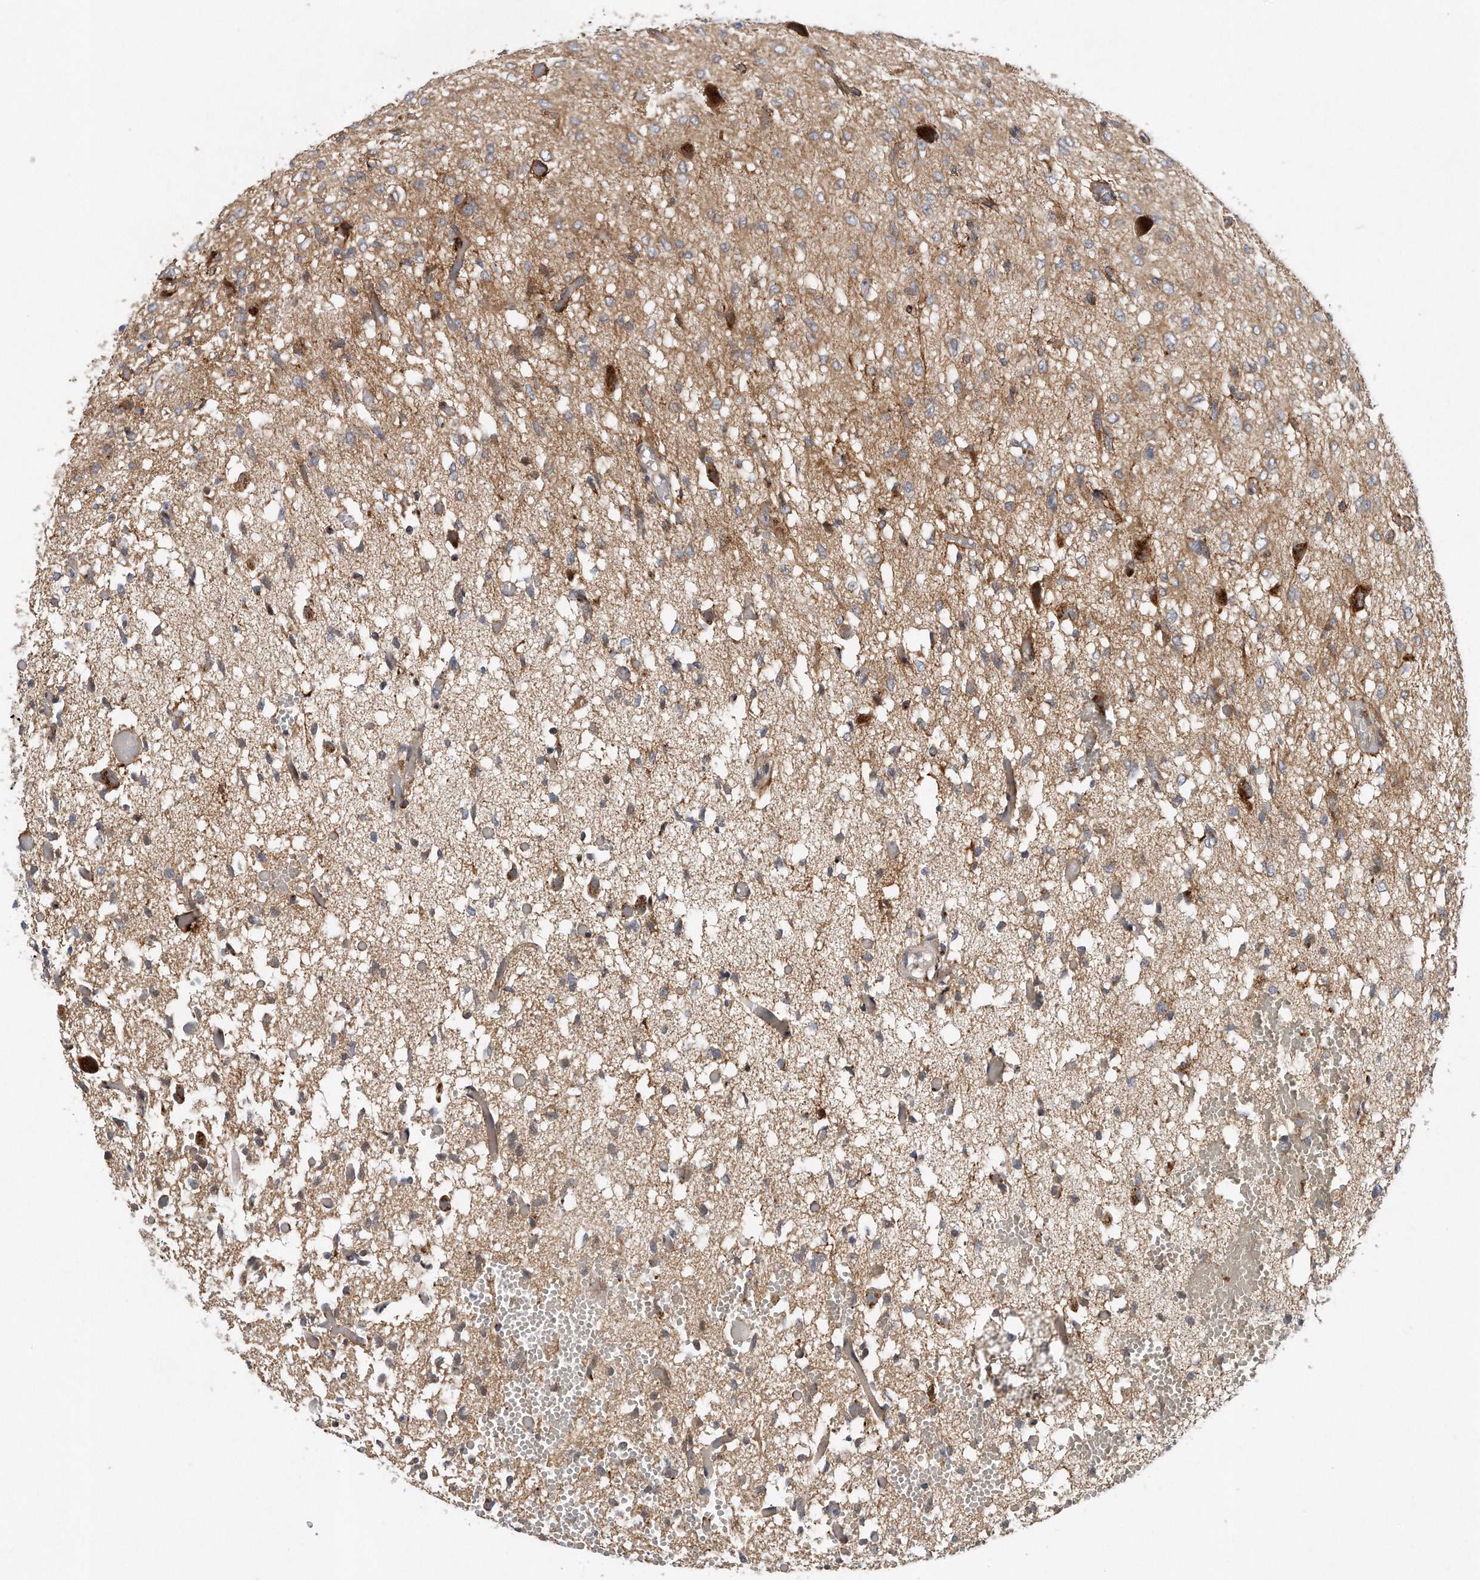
{"staining": {"intensity": "weak", "quantity": ">75%", "location": "cytoplasmic/membranous"}, "tissue": "glioma", "cell_type": "Tumor cells", "image_type": "cancer", "snomed": [{"axis": "morphology", "description": "Glioma, malignant, High grade"}, {"axis": "topography", "description": "Brain"}], "caption": "The immunohistochemical stain shows weak cytoplasmic/membranous staining in tumor cells of high-grade glioma (malignant) tissue.", "gene": "PCDH8", "patient": {"sex": "female", "age": 59}}